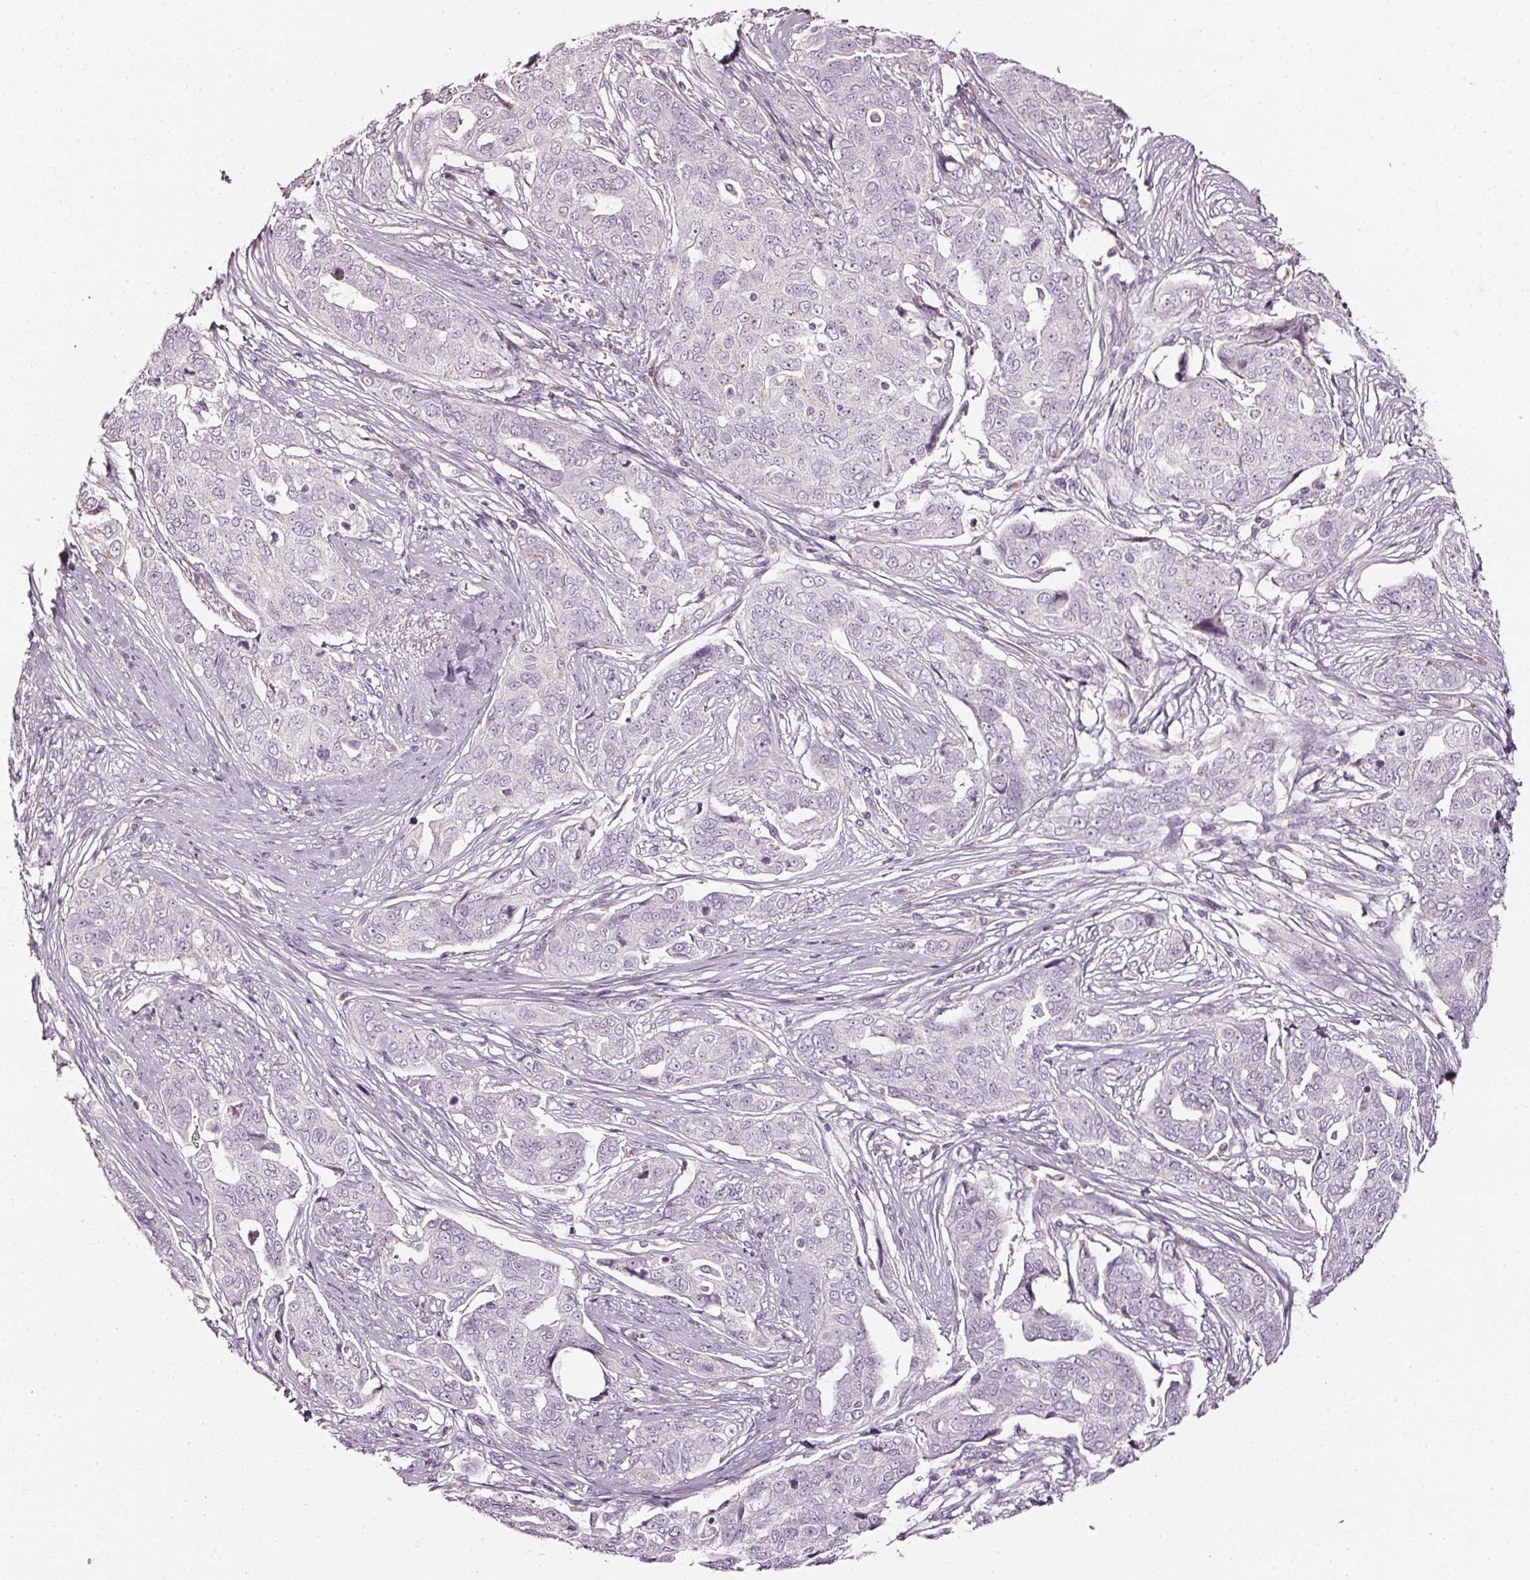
{"staining": {"intensity": "negative", "quantity": "none", "location": "none"}, "tissue": "ovarian cancer", "cell_type": "Tumor cells", "image_type": "cancer", "snomed": [{"axis": "morphology", "description": "Carcinoma, endometroid"}, {"axis": "topography", "description": "Ovary"}], "caption": "There is no significant expression in tumor cells of ovarian cancer.", "gene": "SDF4", "patient": {"sex": "female", "age": 70}}